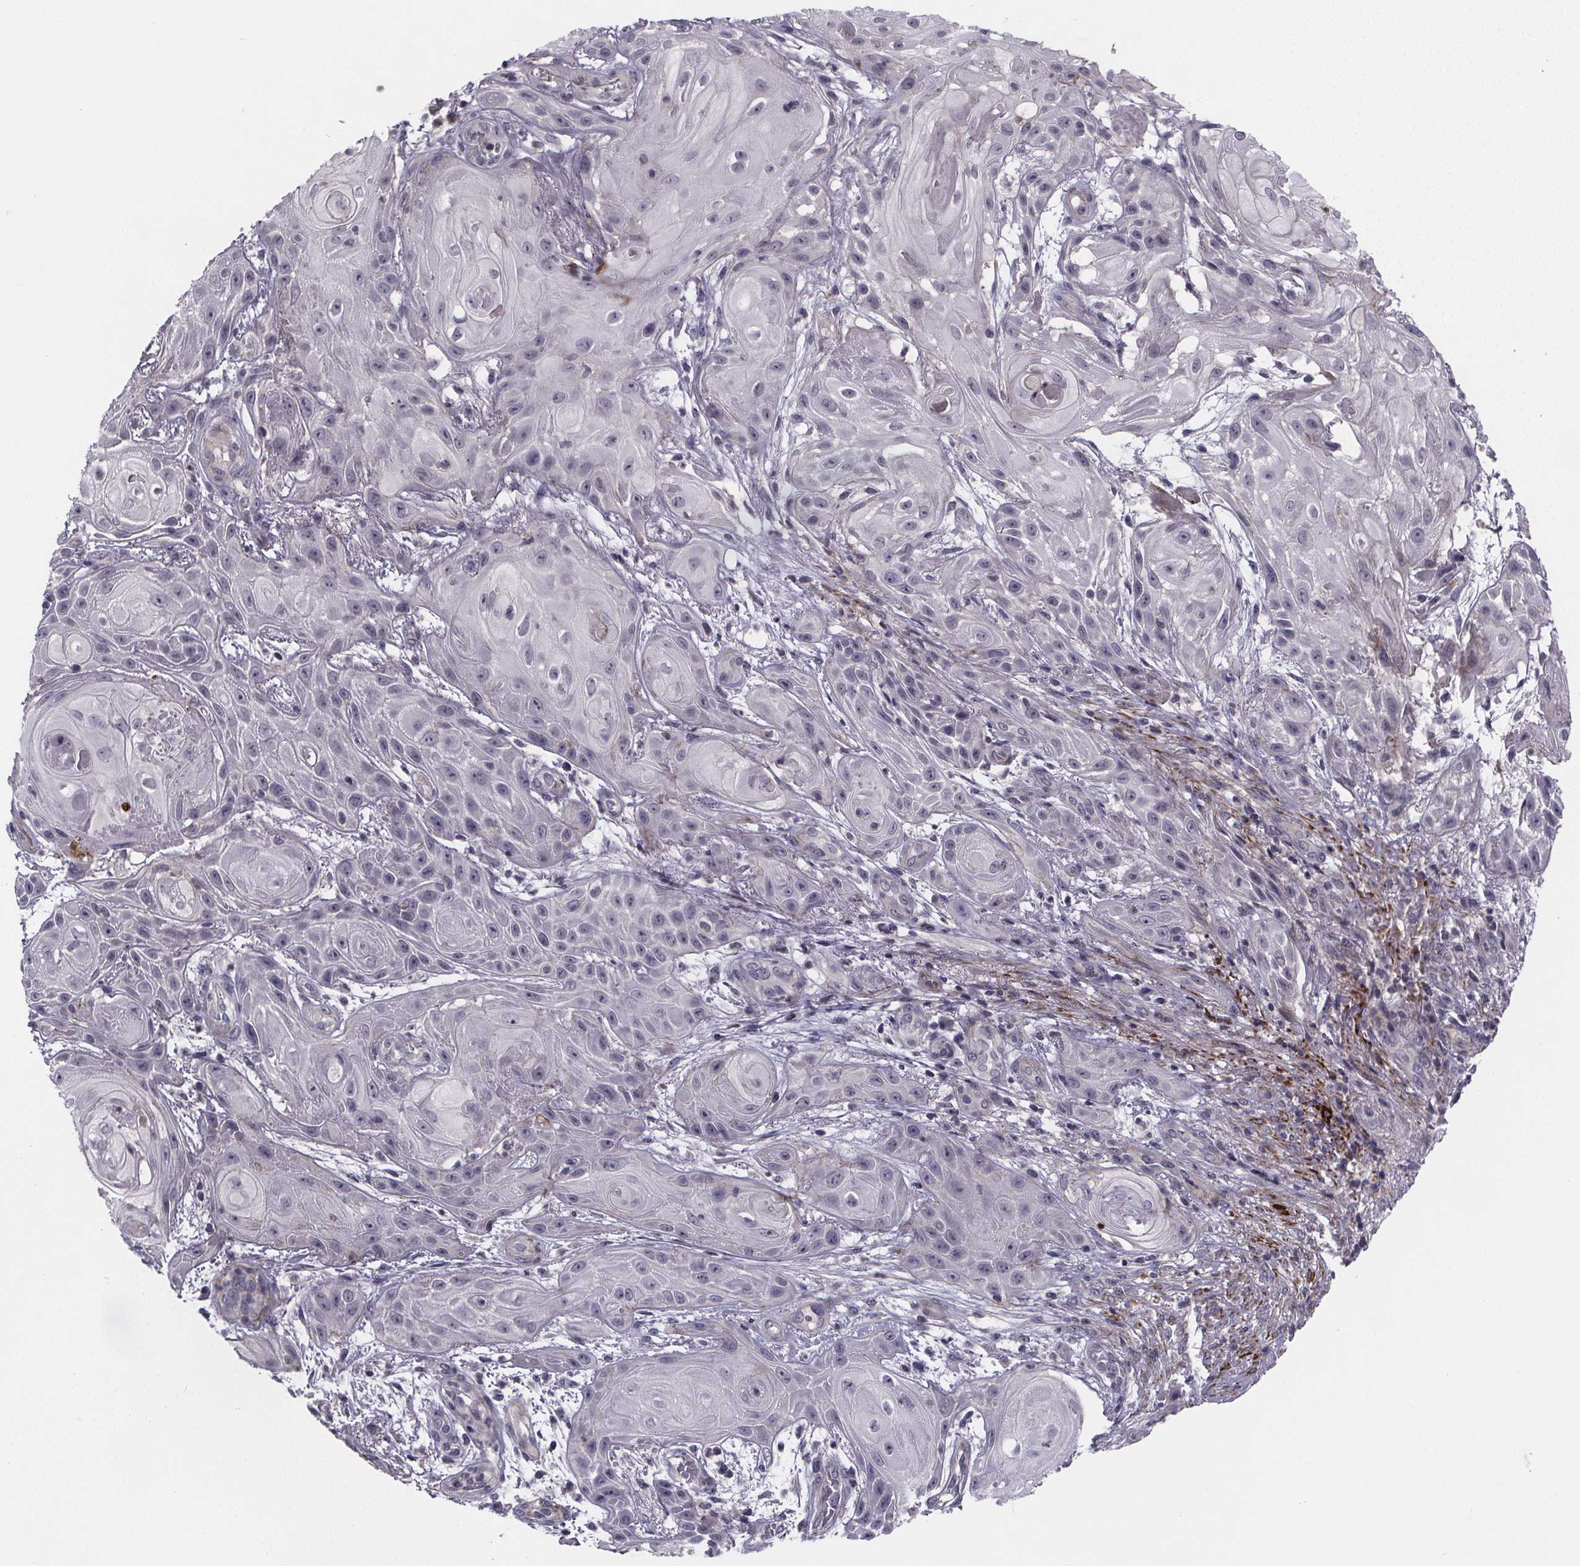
{"staining": {"intensity": "negative", "quantity": "none", "location": "none"}, "tissue": "skin cancer", "cell_type": "Tumor cells", "image_type": "cancer", "snomed": [{"axis": "morphology", "description": "Squamous cell carcinoma, NOS"}, {"axis": "topography", "description": "Skin"}], "caption": "Immunohistochemistry micrograph of neoplastic tissue: human skin cancer stained with DAB (3,3'-diaminobenzidine) demonstrates no significant protein positivity in tumor cells.", "gene": "FBXW2", "patient": {"sex": "male", "age": 62}}